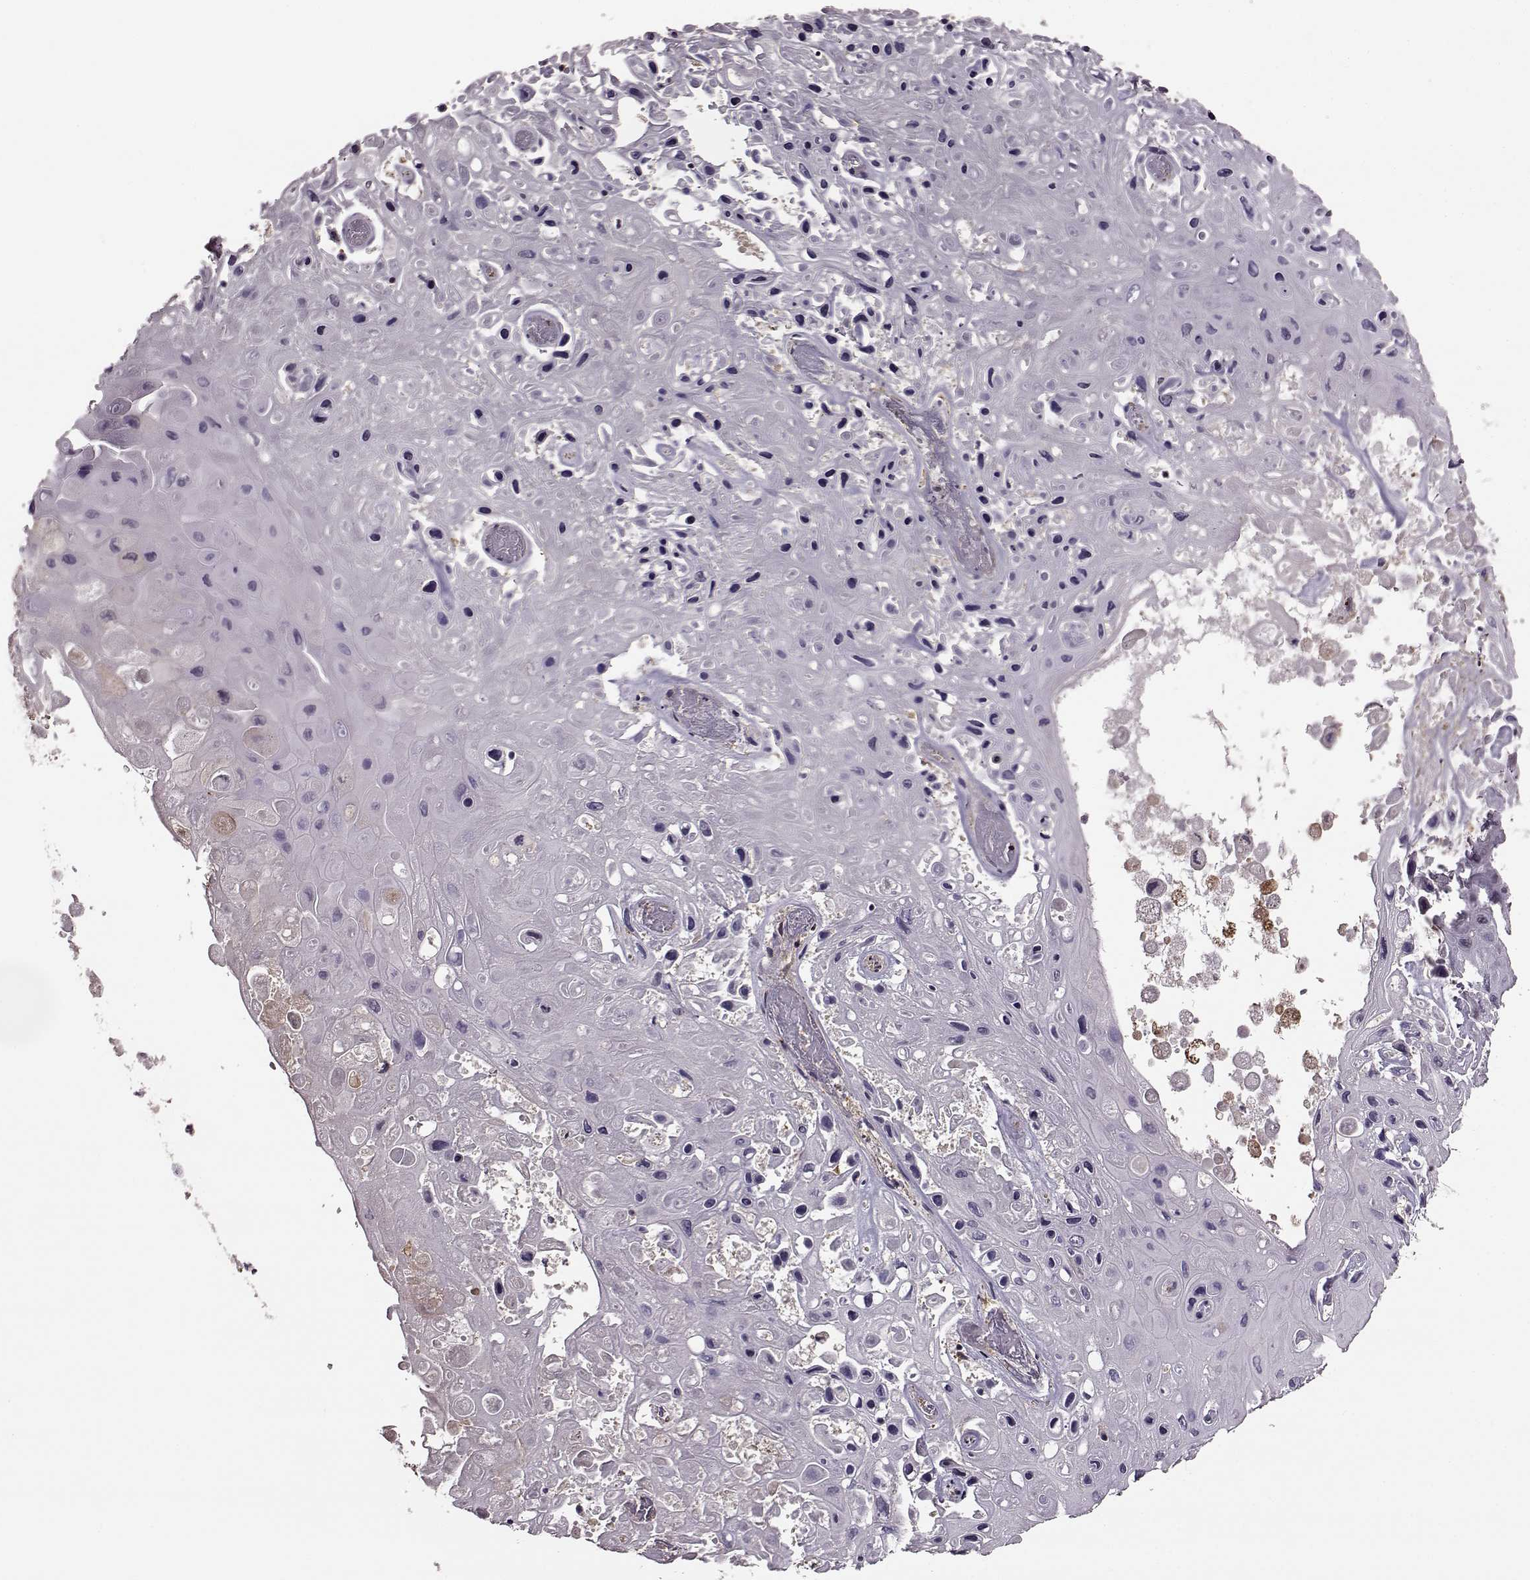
{"staining": {"intensity": "negative", "quantity": "none", "location": "none"}, "tissue": "skin cancer", "cell_type": "Tumor cells", "image_type": "cancer", "snomed": [{"axis": "morphology", "description": "Squamous cell carcinoma, NOS"}, {"axis": "topography", "description": "Skin"}], "caption": "Human skin cancer stained for a protein using immunohistochemistry displays no staining in tumor cells.", "gene": "FTO", "patient": {"sex": "male", "age": 82}}